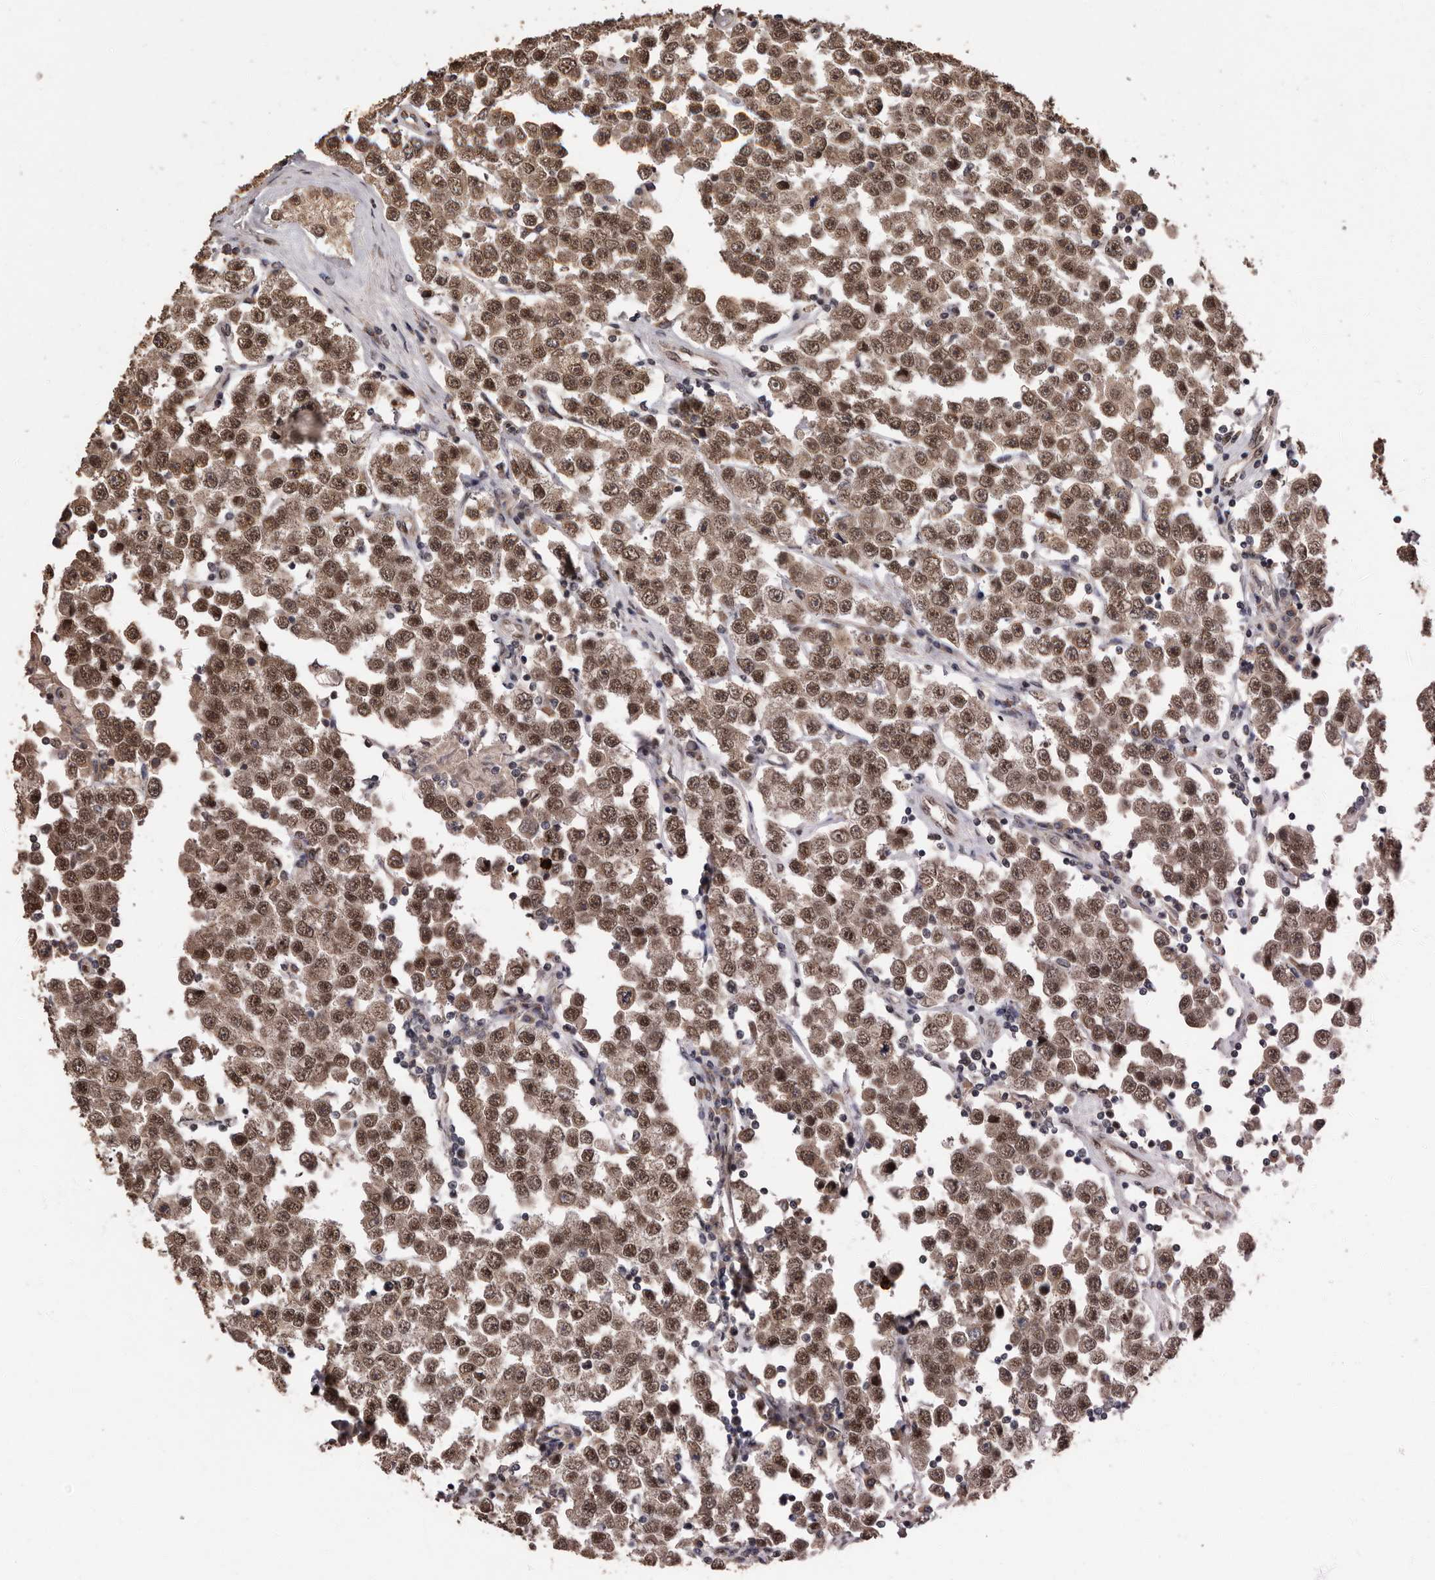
{"staining": {"intensity": "moderate", "quantity": ">75%", "location": "cytoplasmic/membranous,nuclear"}, "tissue": "testis cancer", "cell_type": "Tumor cells", "image_type": "cancer", "snomed": [{"axis": "morphology", "description": "Seminoma, NOS"}, {"axis": "topography", "description": "Testis"}], "caption": "Immunohistochemical staining of human testis cancer displays medium levels of moderate cytoplasmic/membranous and nuclear staining in about >75% of tumor cells.", "gene": "VPS37A", "patient": {"sex": "male", "age": 28}}